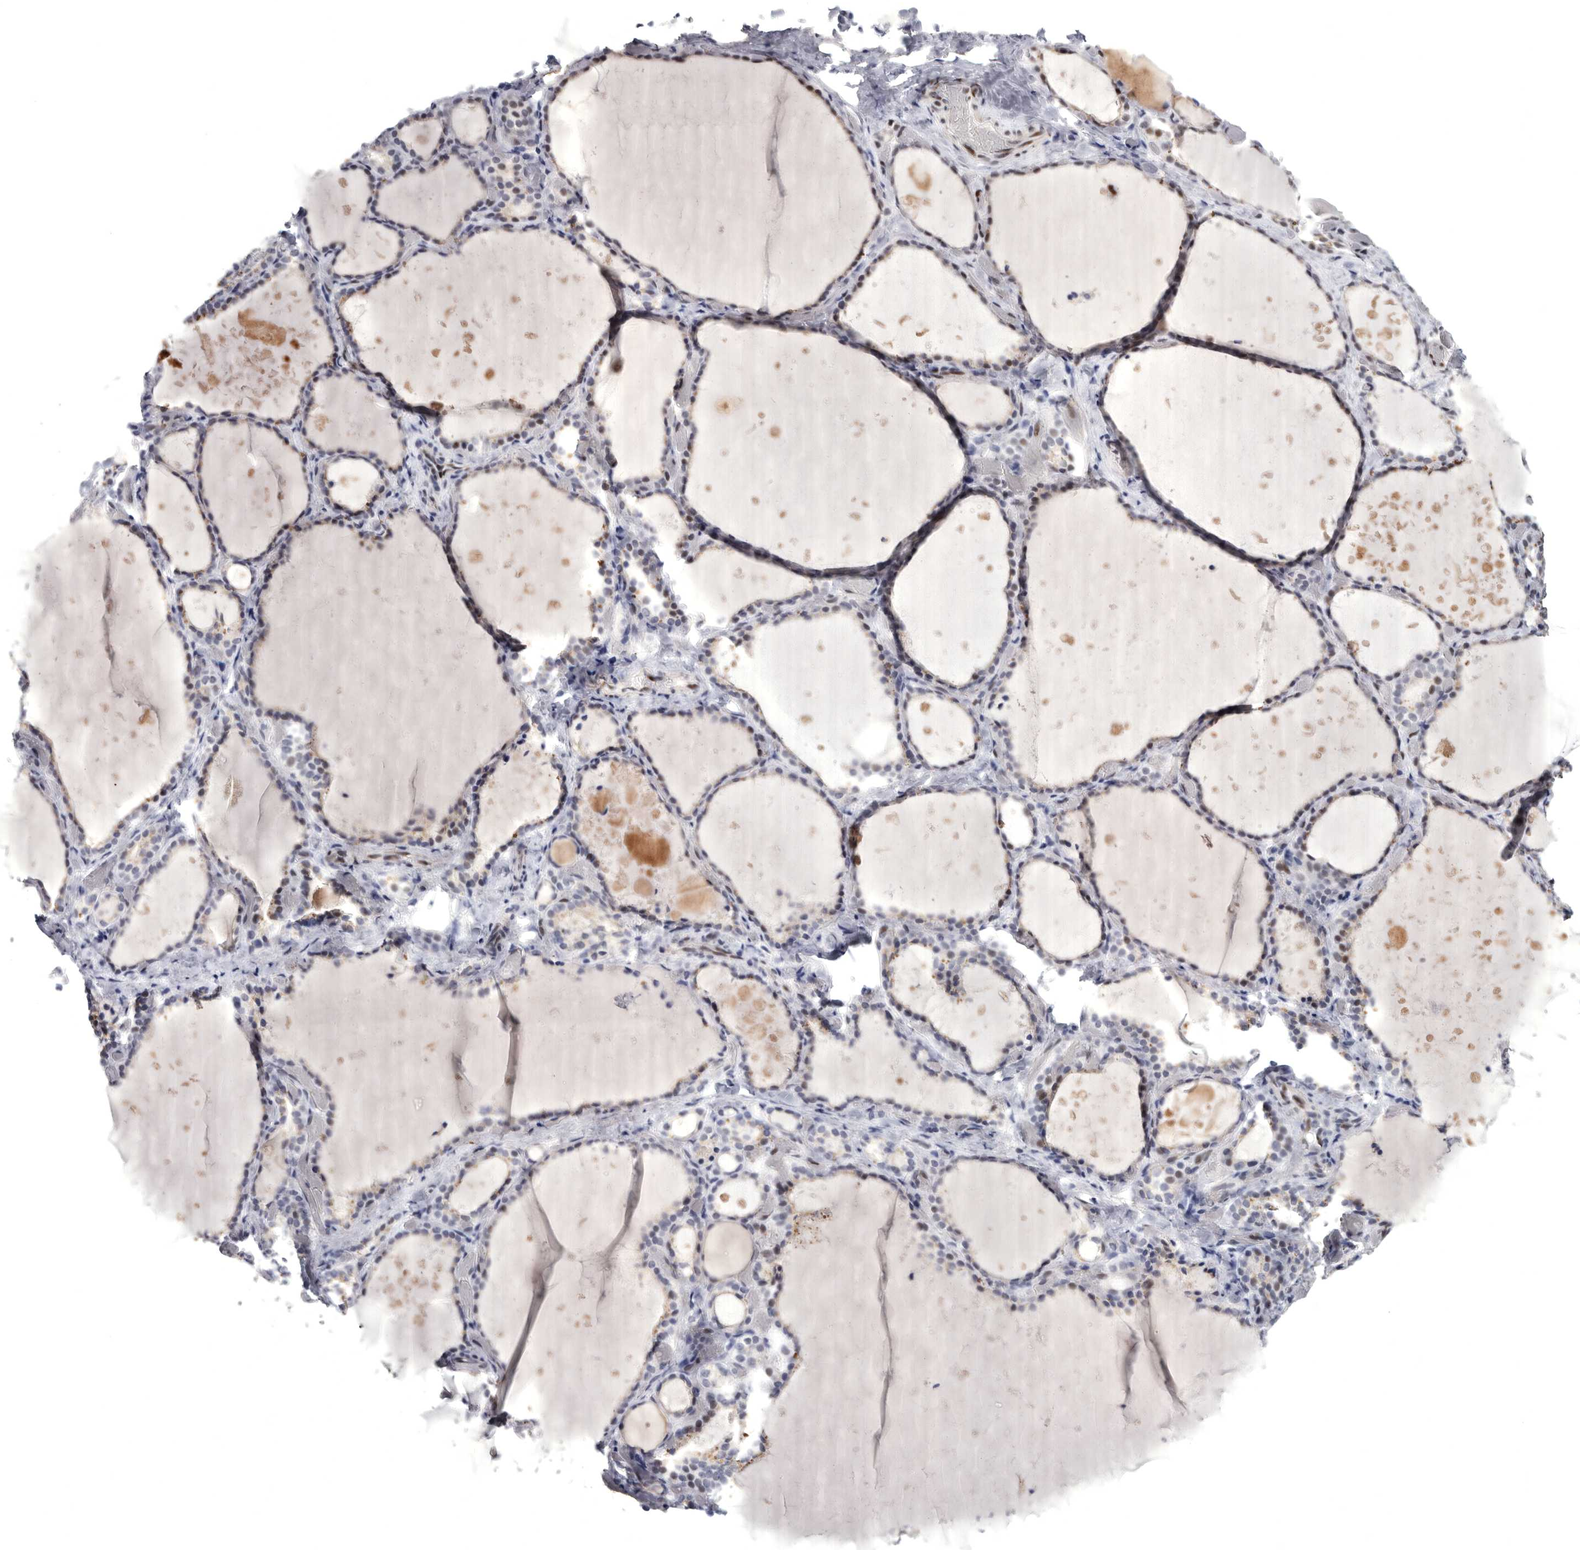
{"staining": {"intensity": "moderate", "quantity": "<25%", "location": "nuclear"}, "tissue": "thyroid gland", "cell_type": "Glandular cells", "image_type": "normal", "snomed": [{"axis": "morphology", "description": "Normal tissue, NOS"}, {"axis": "topography", "description": "Thyroid gland"}], "caption": "Approximately <25% of glandular cells in benign human thyroid gland demonstrate moderate nuclear protein expression as visualized by brown immunohistochemical staining.", "gene": "WRAP73", "patient": {"sex": "female", "age": 44}}